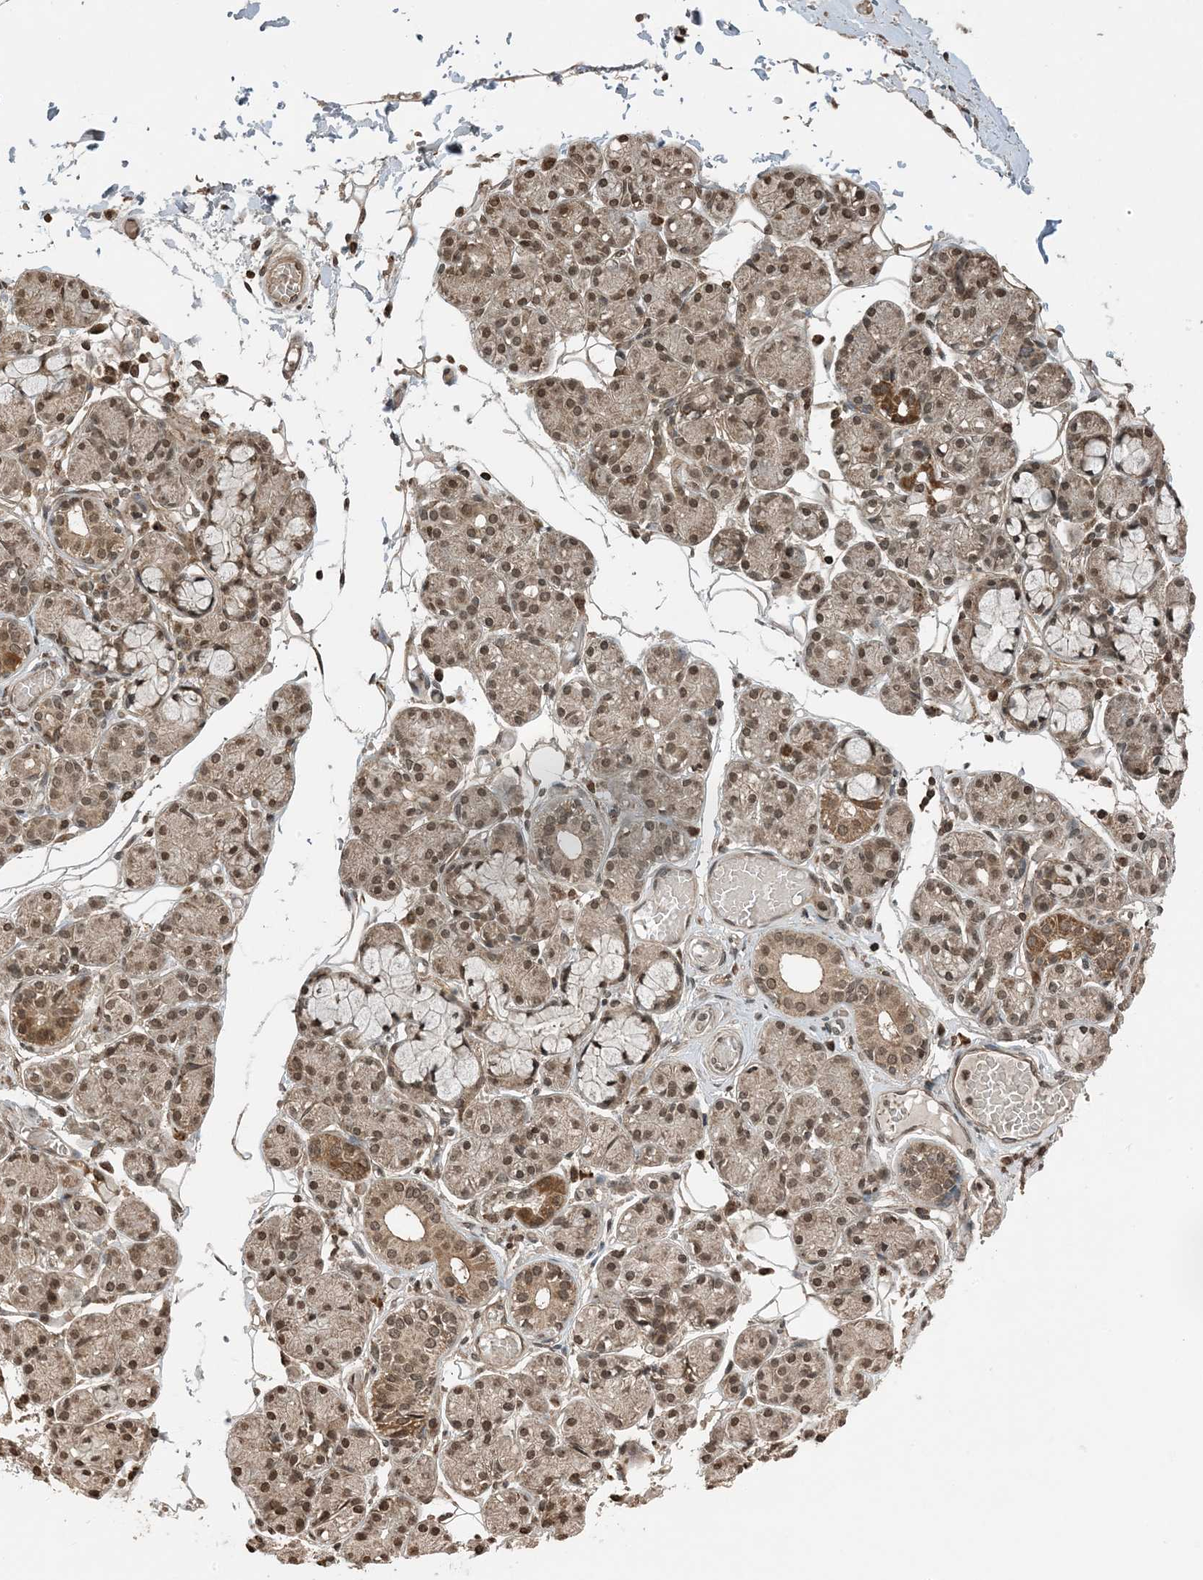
{"staining": {"intensity": "moderate", "quantity": ">75%", "location": "cytoplasmic/membranous,nuclear"}, "tissue": "salivary gland", "cell_type": "Glandular cells", "image_type": "normal", "snomed": [{"axis": "morphology", "description": "Normal tissue, NOS"}, {"axis": "topography", "description": "Salivary gland"}], "caption": "Unremarkable salivary gland displays moderate cytoplasmic/membranous,nuclear expression in approximately >75% of glandular cells The protein is shown in brown color, while the nuclei are stained blue..", "gene": "ZFAND2B", "patient": {"sex": "male", "age": 63}}